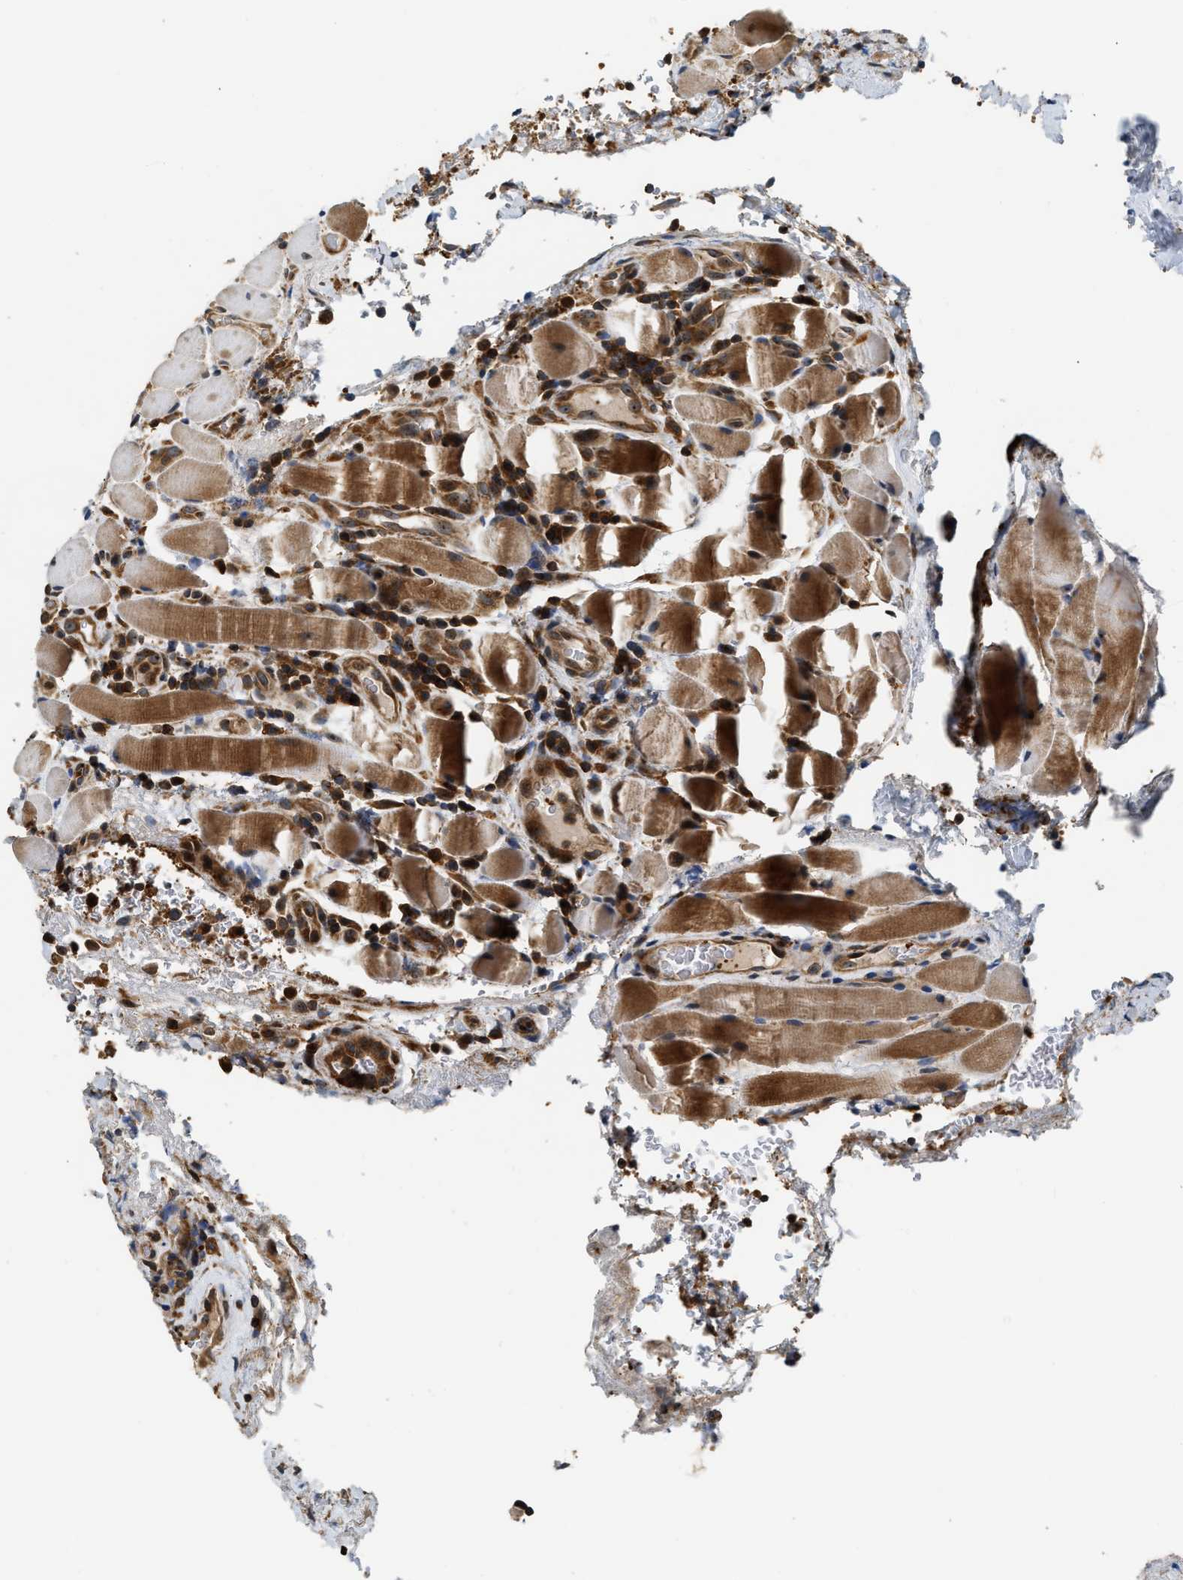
{"staining": {"intensity": "moderate", "quantity": ">75%", "location": "cytoplasmic/membranous"}, "tissue": "lymphoma", "cell_type": "Tumor cells", "image_type": "cancer", "snomed": [{"axis": "morphology", "description": "Malignant lymphoma, non-Hodgkin's type, High grade"}, {"axis": "topography", "description": "Tonsil"}], "caption": "Immunohistochemistry (IHC) of human high-grade malignant lymphoma, non-Hodgkin's type reveals medium levels of moderate cytoplasmic/membranous positivity in approximately >75% of tumor cells. The protein of interest is stained brown, and the nuclei are stained in blue (DAB IHC with brightfield microscopy, high magnification).", "gene": "SNX5", "patient": {"sex": "female", "age": 36}}